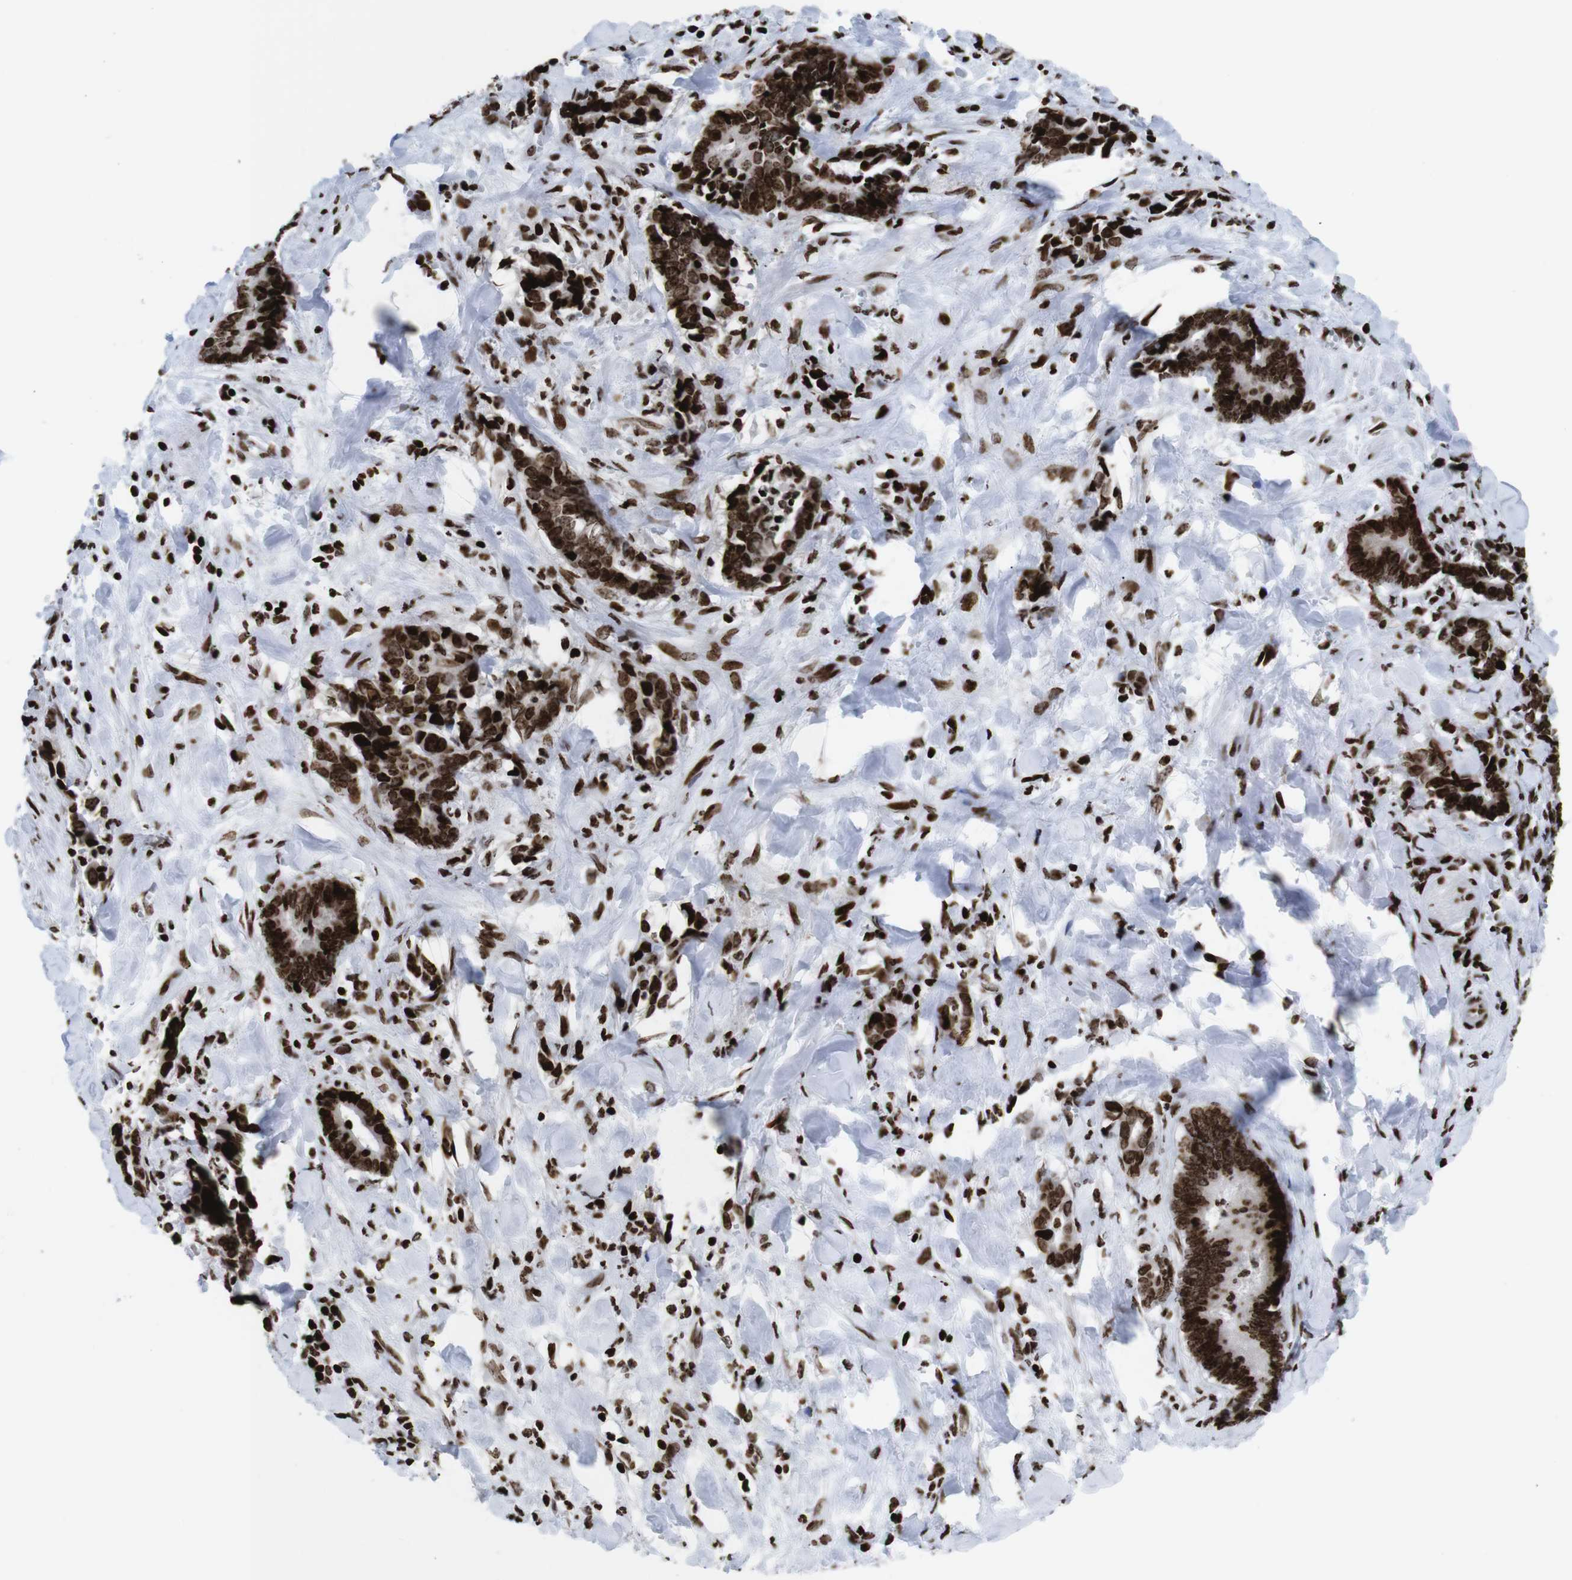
{"staining": {"intensity": "strong", "quantity": ">75%", "location": "nuclear"}, "tissue": "cervical cancer", "cell_type": "Tumor cells", "image_type": "cancer", "snomed": [{"axis": "morphology", "description": "Adenocarcinoma, NOS"}, {"axis": "topography", "description": "Cervix"}], "caption": "Strong nuclear protein staining is present in about >75% of tumor cells in adenocarcinoma (cervical). The protein of interest is shown in brown color, while the nuclei are stained blue.", "gene": "H1-4", "patient": {"sex": "female", "age": 44}}